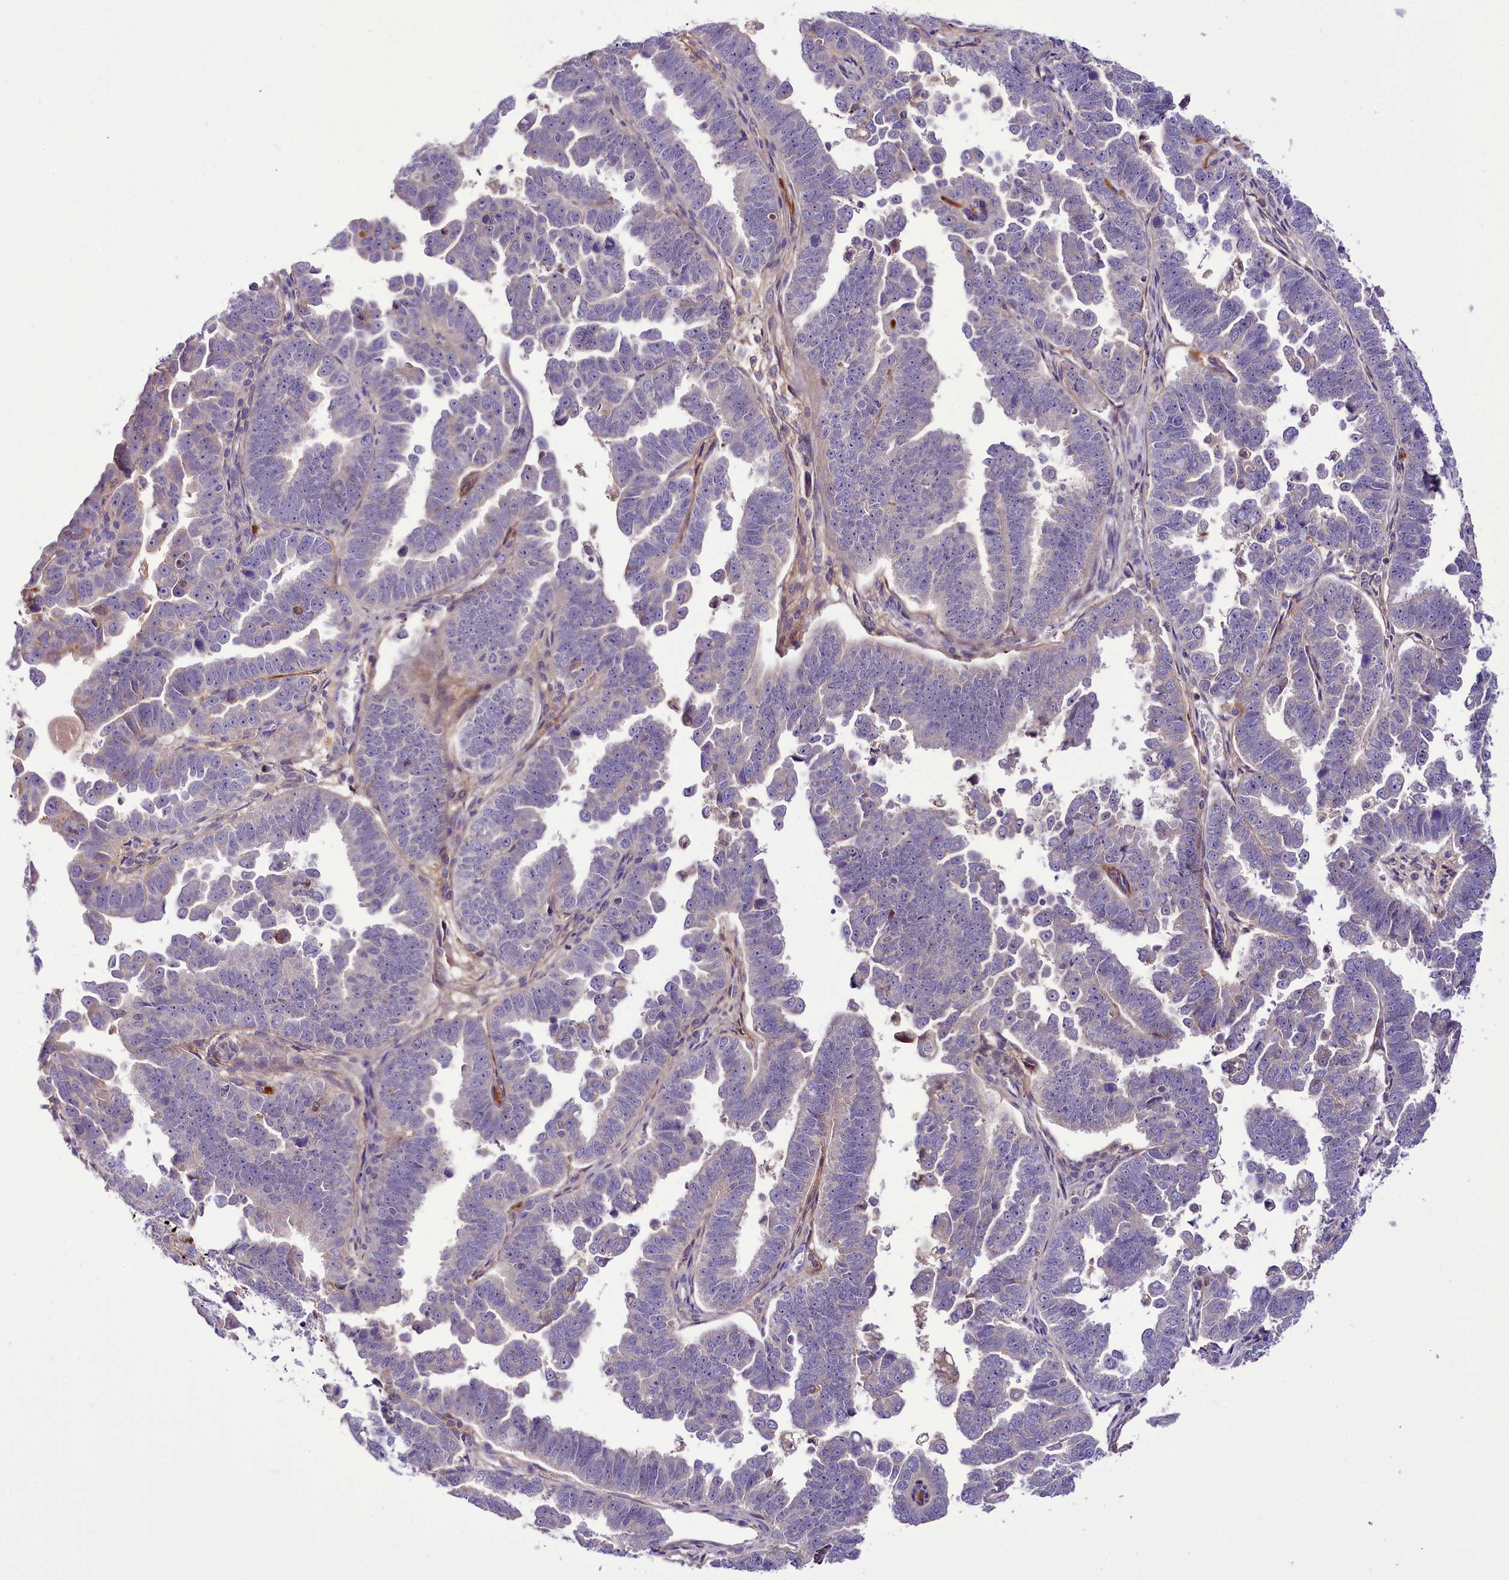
{"staining": {"intensity": "negative", "quantity": "none", "location": "none"}, "tissue": "endometrial cancer", "cell_type": "Tumor cells", "image_type": "cancer", "snomed": [{"axis": "morphology", "description": "Adenocarcinoma, NOS"}, {"axis": "topography", "description": "Endometrium"}], "caption": "The micrograph reveals no significant expression in tumor cells of endometrial cancer.", "gene": "PPP1R32", "patient": {"sex": "female", "age": 75}}